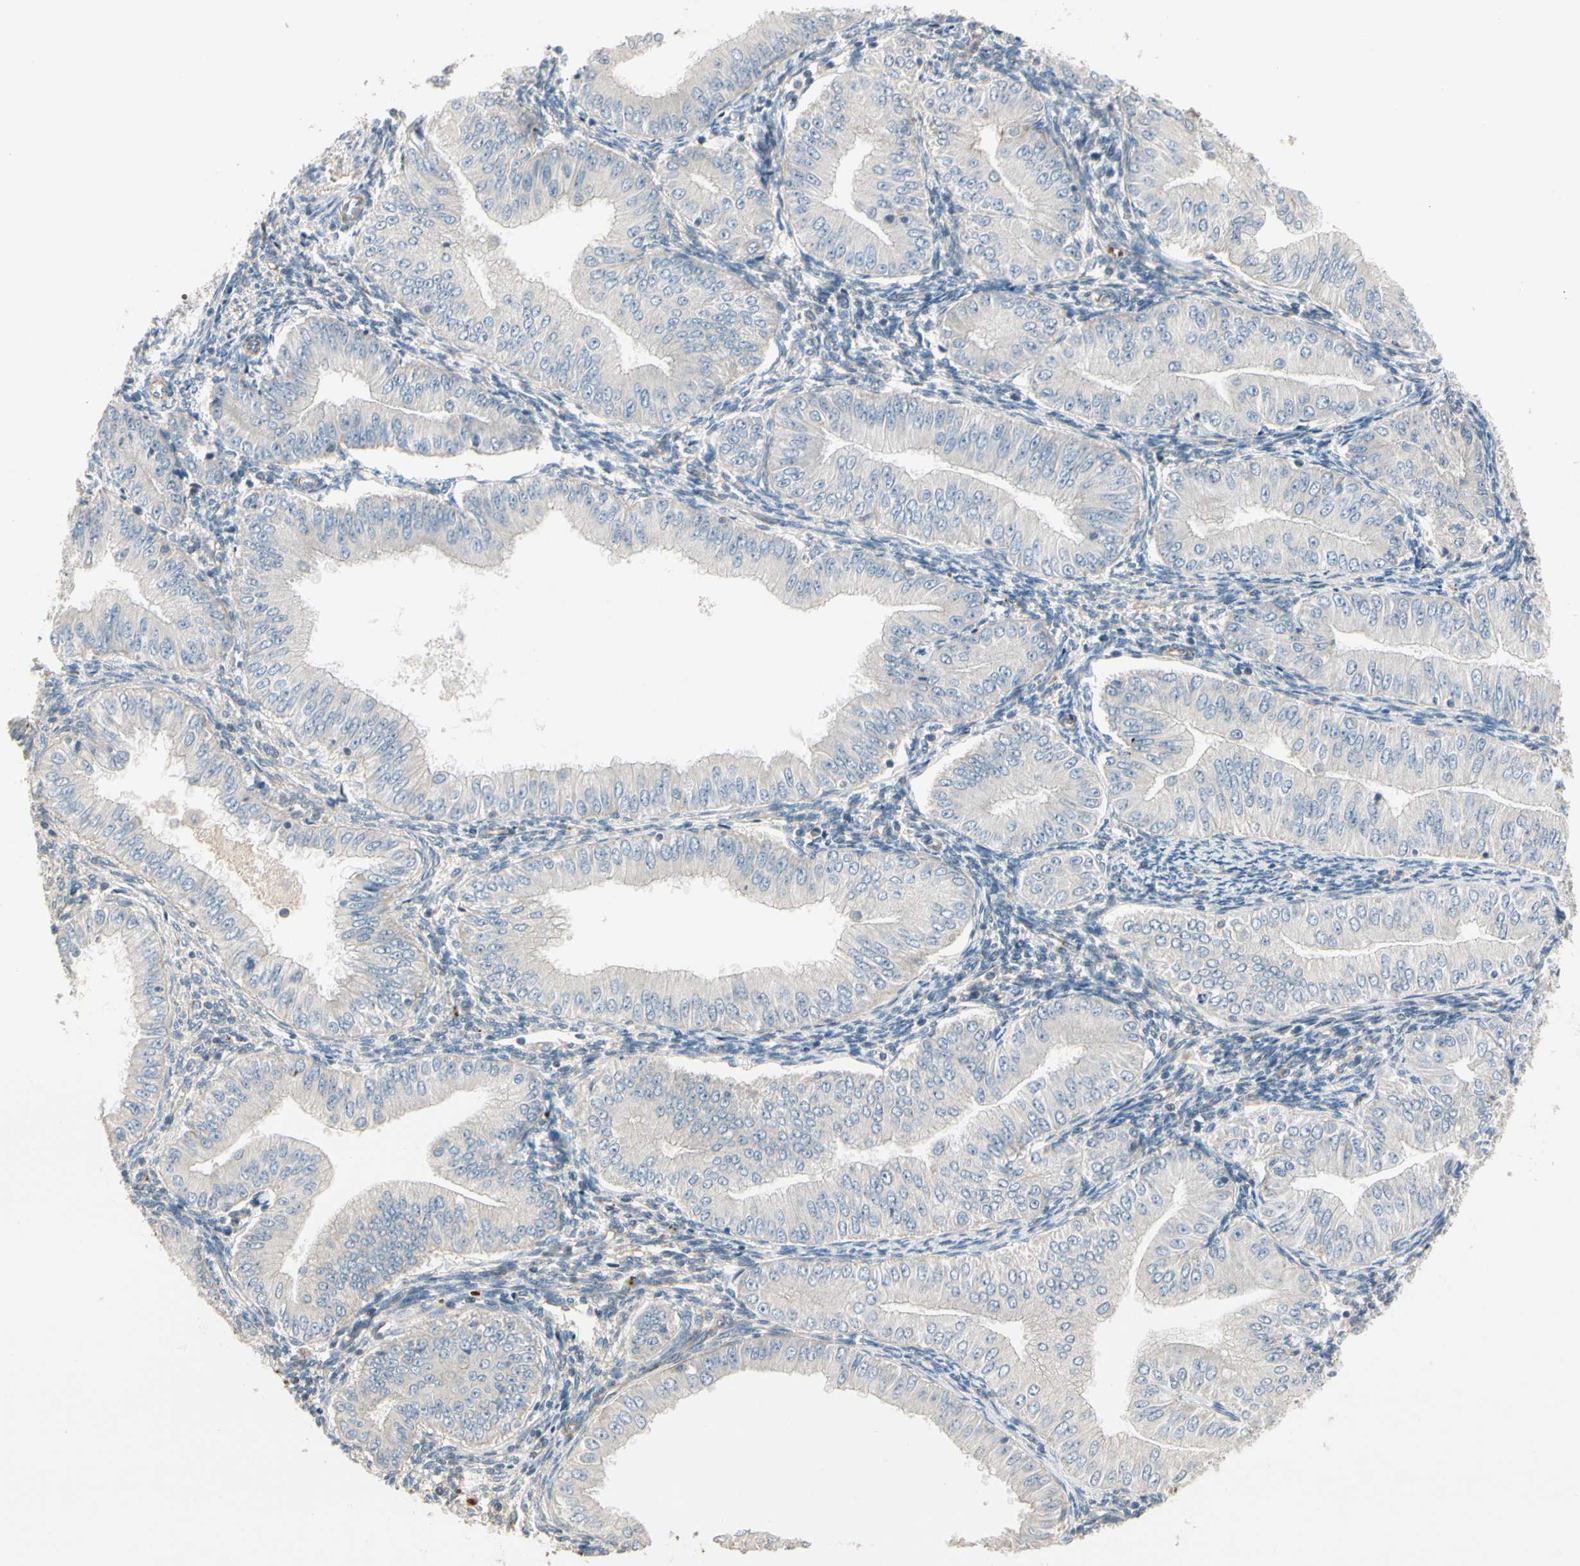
{"staining": {"intensity": "negative", "quantity": "none", "location": "none"}, "tissue": "endometrial cancer", "cell_type": "Tumor cells", "image_type": "cancer", "snomed": [{"axis": "morphology", "description": "Normal tissue, NOS"}, {"axis": "morphology", "description": "Adenocarcinoma, NOS"}, {"axis": "topography", "description": "Endometrium"}], "caption": "Immunohistochemical staining of endometrial cancer exhibits no significant expression in tumor cells.", "gene": "PPP3CB", "patient": {"sex": "female", "age": 53}}